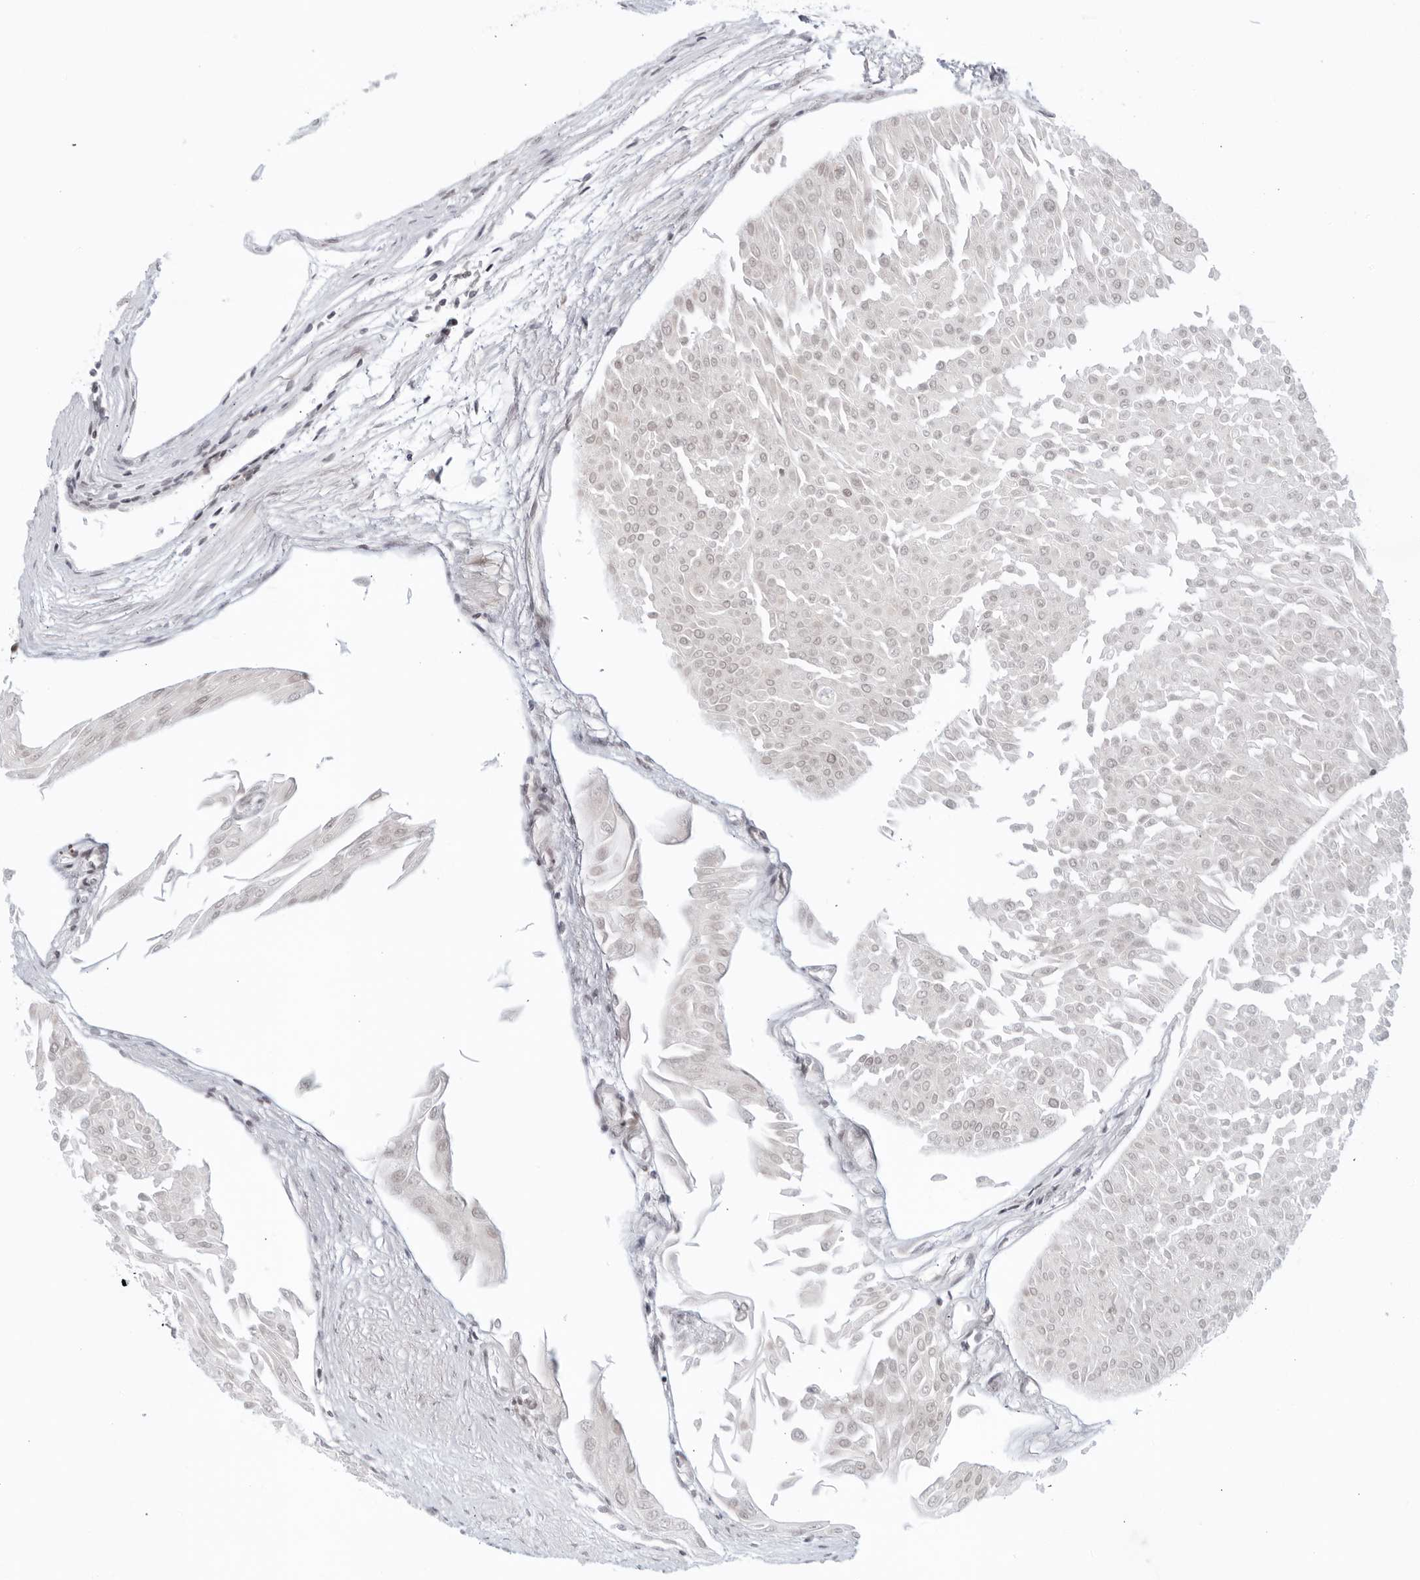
{"staining": {"intensity": "negative", "quantity": "none", "location": "none"}, "tissue": "urothelial cancer", "cell_type": "Tumor cells", "image_type": "cancer", "snomed": [{"axis": "morphology", "description": "Urothelial carcinoma, Low grade"}, {"axis": "topography", "description": "Urinary bladder"}], "caption": "A high-resolution photomicrograph shows immunohistochemistry (IHC) staining of urothelial carcinoma (low-grade), which exhibits no significant staining in tumor cells.", "gene": "RAB11FIP3", "patient": {"sex": "male", "age": 67}}